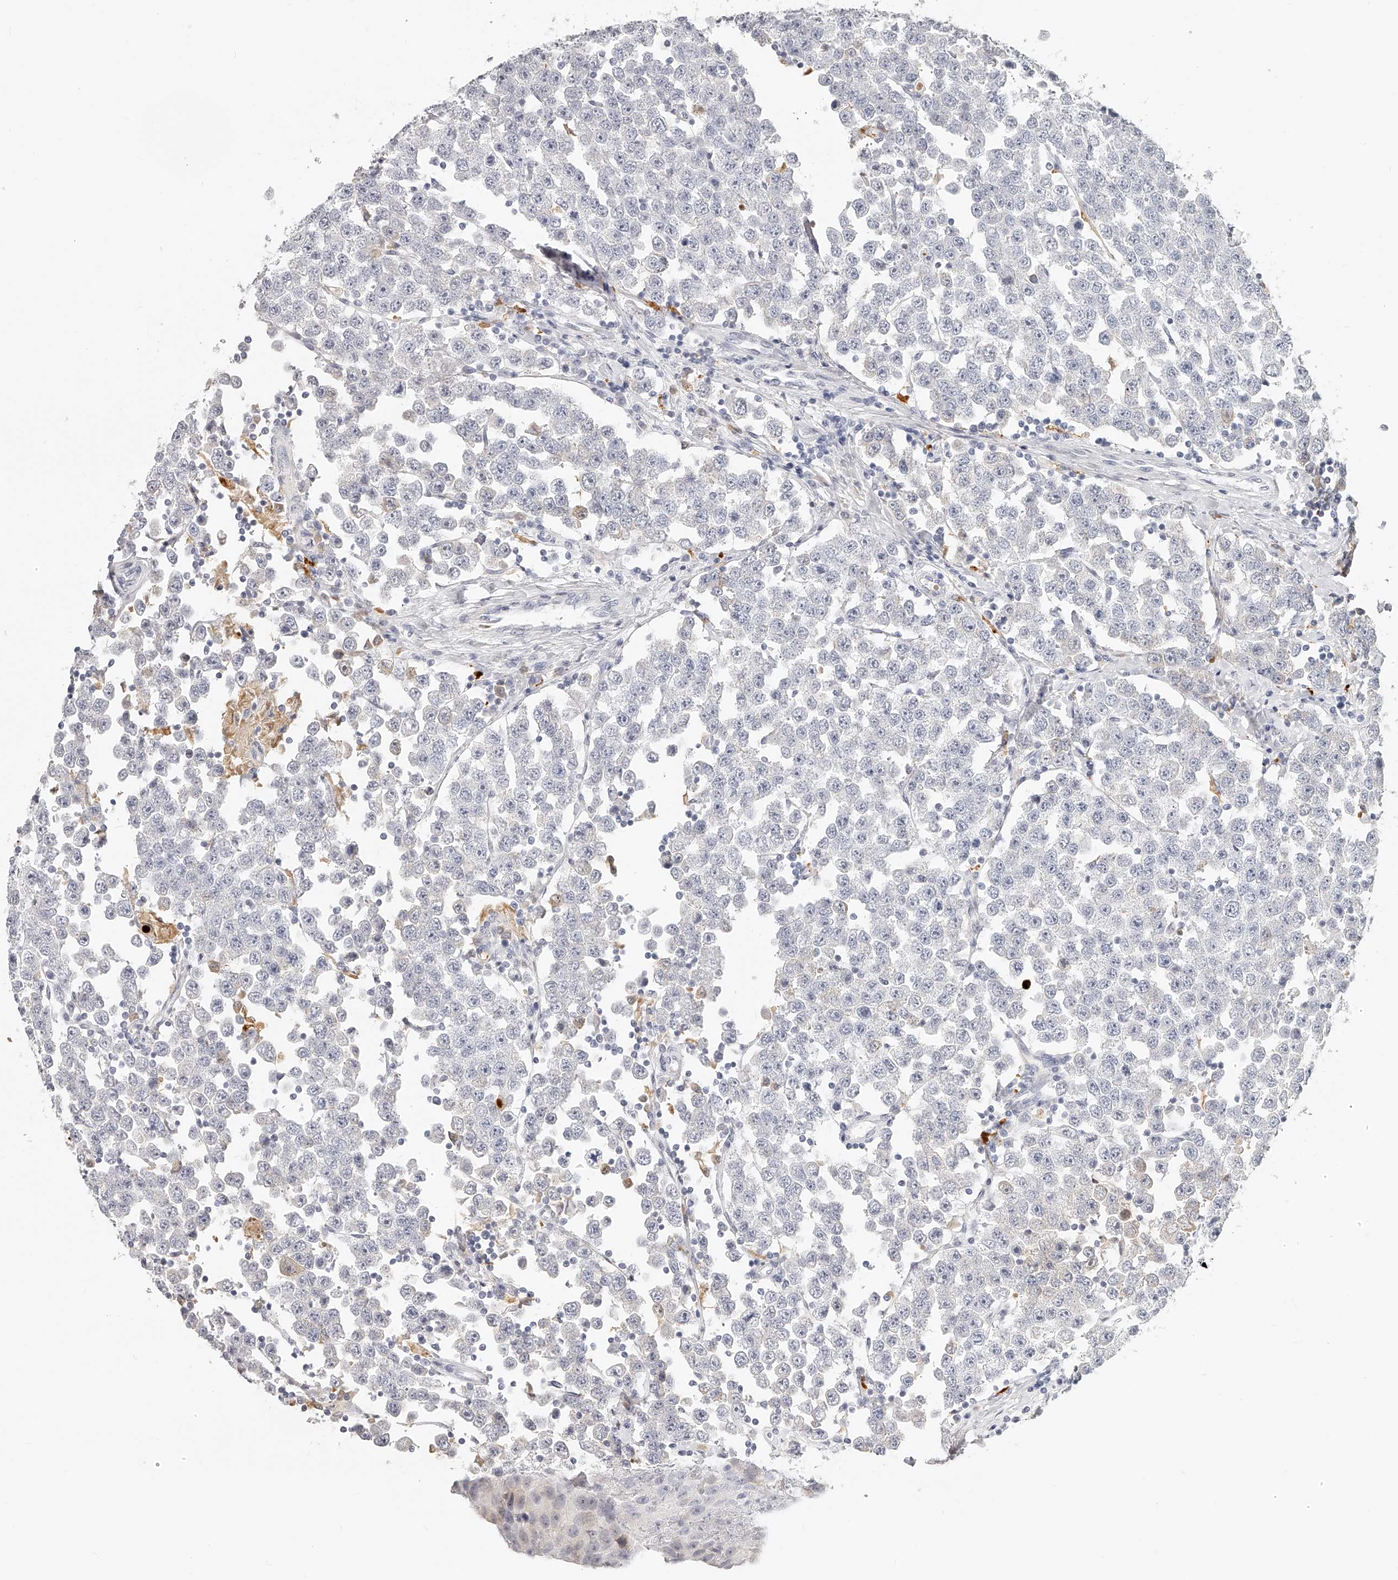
{"staining": {"intensity": "negative", "quantity": "none", "location": "none"}, "tissue": "testis cancer", "cell_type": "Tumor cells", "image_type": "cancer", "snomed": [{"axis": "morphology", "description": "Seminoma, NOS"}, {"axis": "topography", "description": "Testis"}], "caption": "Immunohistochemistry histopathology image of seminoma (testis) stained for a protein (brown), which exhibits no positivity in tumor cells.", "gene": "ITGB3", "patient": {"sex": "male", "age": 28}}